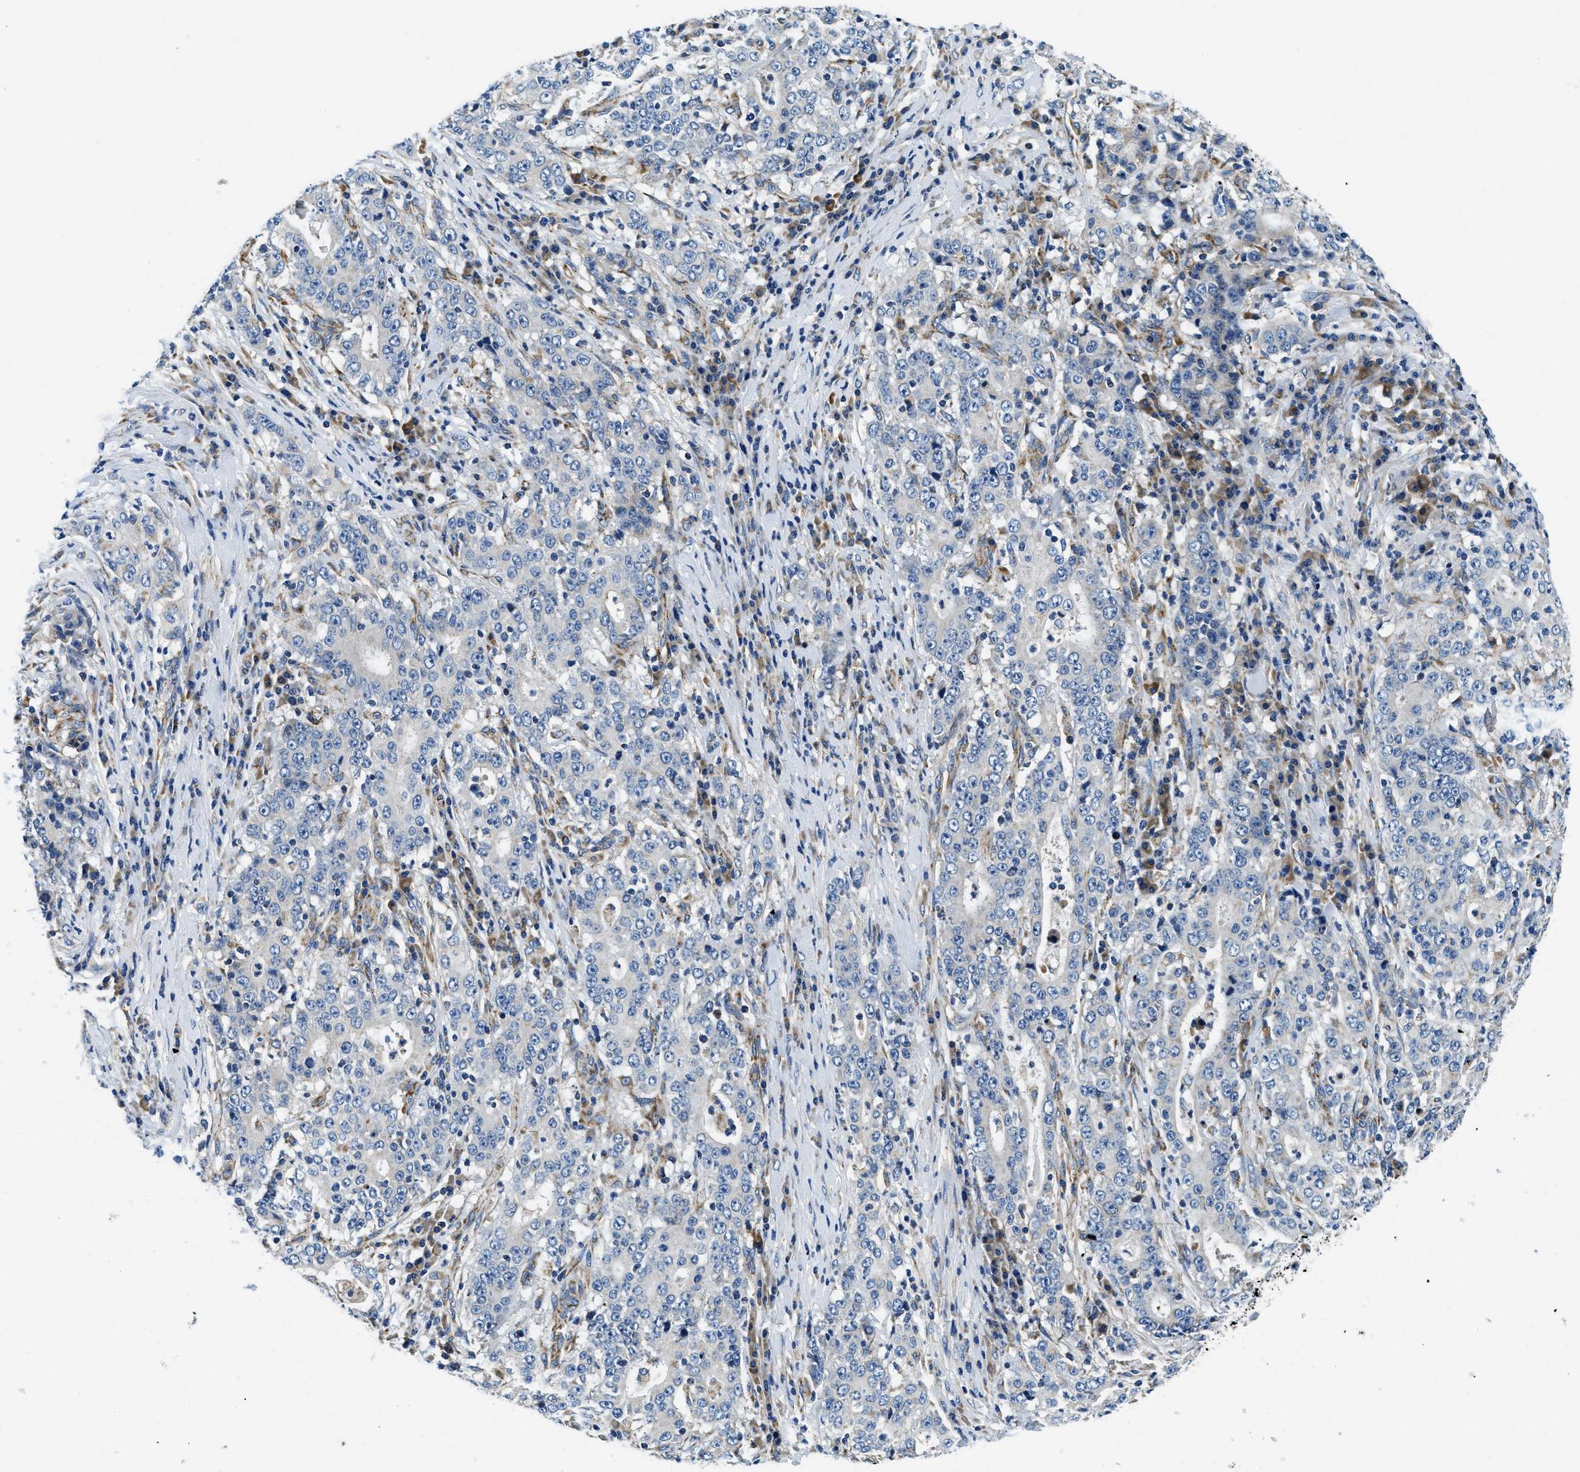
{"staining": {"intensity": "negative", "quantity": "none", "location": "none"}, "tissue": "stomach cancer", "cell_type": "Tumor cells", "image_type": "cancer", "snomed": [{"axis": "morphology", "description": "Normal tissue, NOS"}, {"axis": "morphology", "description": "Adenocarcinoma, NOS"}, {"axis": "topography", "description": "Stomach, upper"}, {"axis": "topography", "description": "Stomach"}], "caption": "Immunohistochemical staining of stomach cancer (adenocarcinoma) shows no significant expression in tumor cells.", "gene": "SAMD4B", "patient": {"sex": "male", "age": 59}}